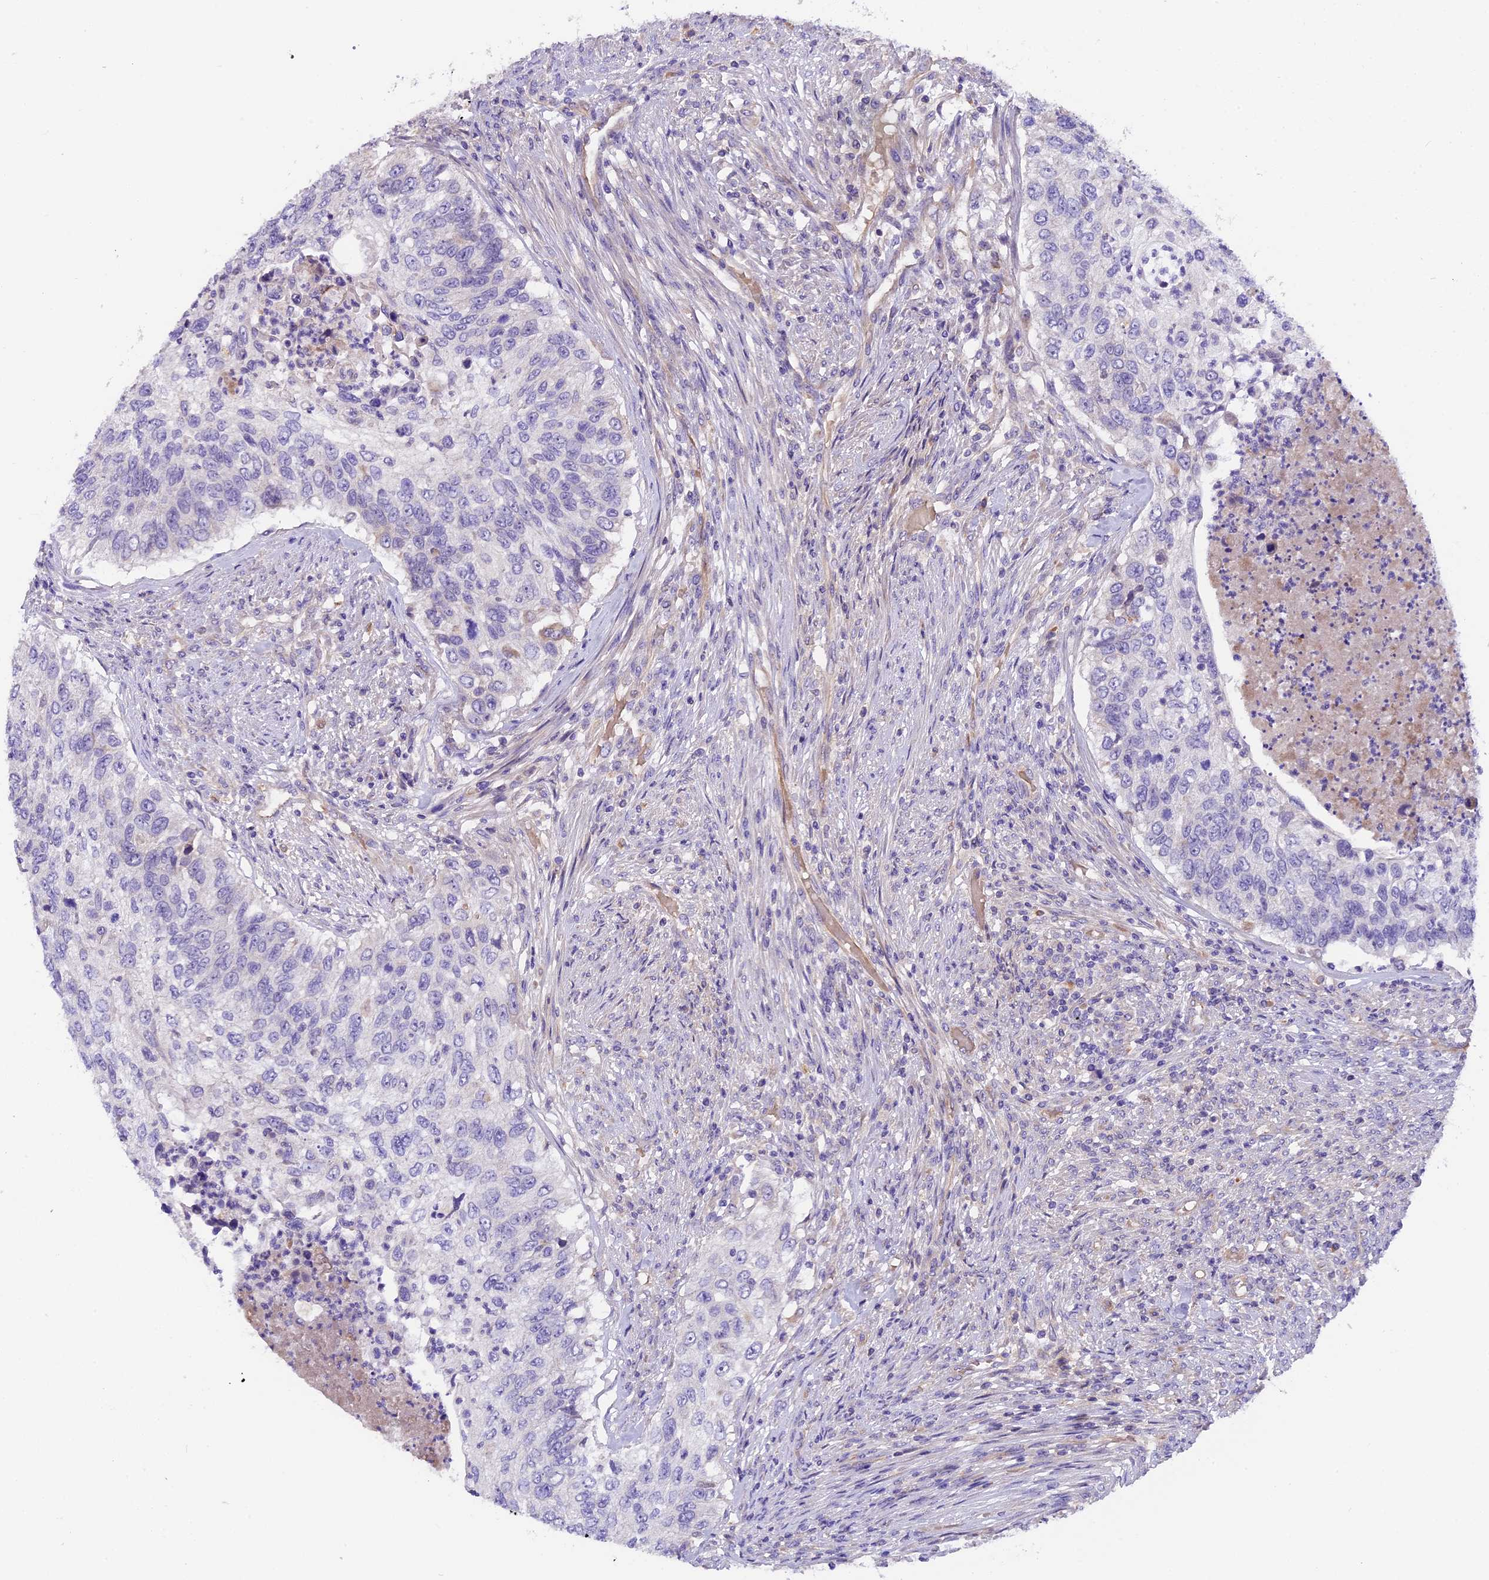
{"staining": {"intensity": "negative", "quantity": "none", "location": "none"}, "tissue": "urothelial cancer", "cell_type": "Tumor cells", "image_type": "cancer", "snomed": [{"axis": "morphology", "description": "Urothelial carcinoma, High grade"}, {"axis": "topography", "description": "Urinary bladder"}], "caption": "Photomicrograph shows no significant protein expression in tumor cells of high-grade urothelial carcinoma. (DAB immunohistochemistry (IHC) visualized using brightfield microscopy, high magnification).", "gene": "CCDC32", "patient": {"sex": "female", "age": 60}}